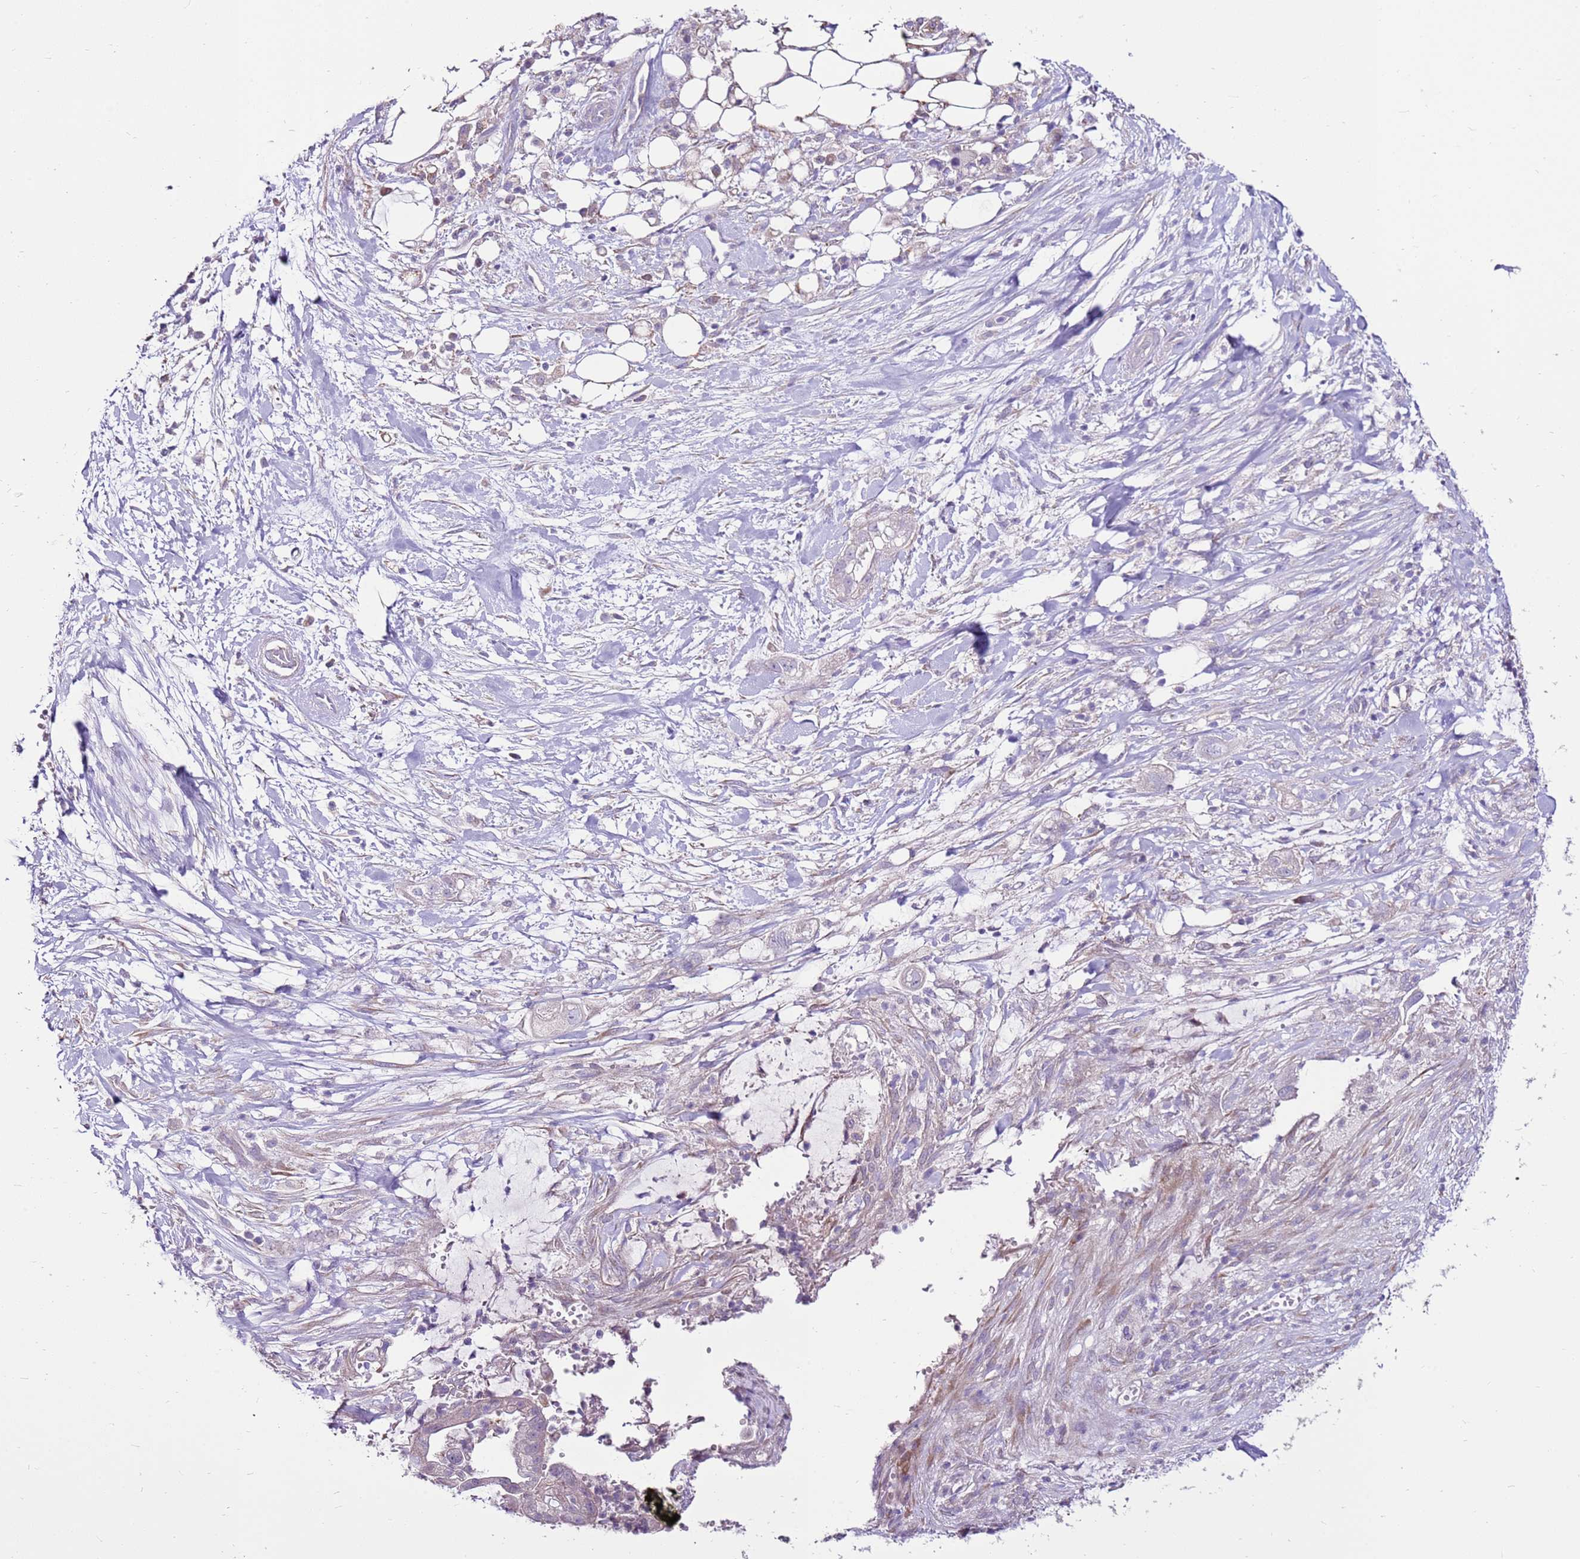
{"staining": {"intensity": "weak", "quantity": "25%-75%", "location": "cytoplasmic/membranous"}, "tissue": "pancreatic cancer", "cell_type": "Tumor cells", "image_type": "cancer", "snomed": [{"axis": "morphology", "description": "Adenocarcinoma, NOS"}, {"axis": "topography", "description": "Pancreas"}], "caption": "A high-resolution micrograph shows immunohistochemistry (IHC) staining of pancreatic cancer, which displays weak cytoplasmic/membranous positivity in approximately 25%-75% of tumor cells. (Stains: DAB in brown, nuclei in blue, Microscopy: brightfield microscopy at high magnification).", "gene": "SLC38A5", "patient": {"sex": "male", "age": 44}}